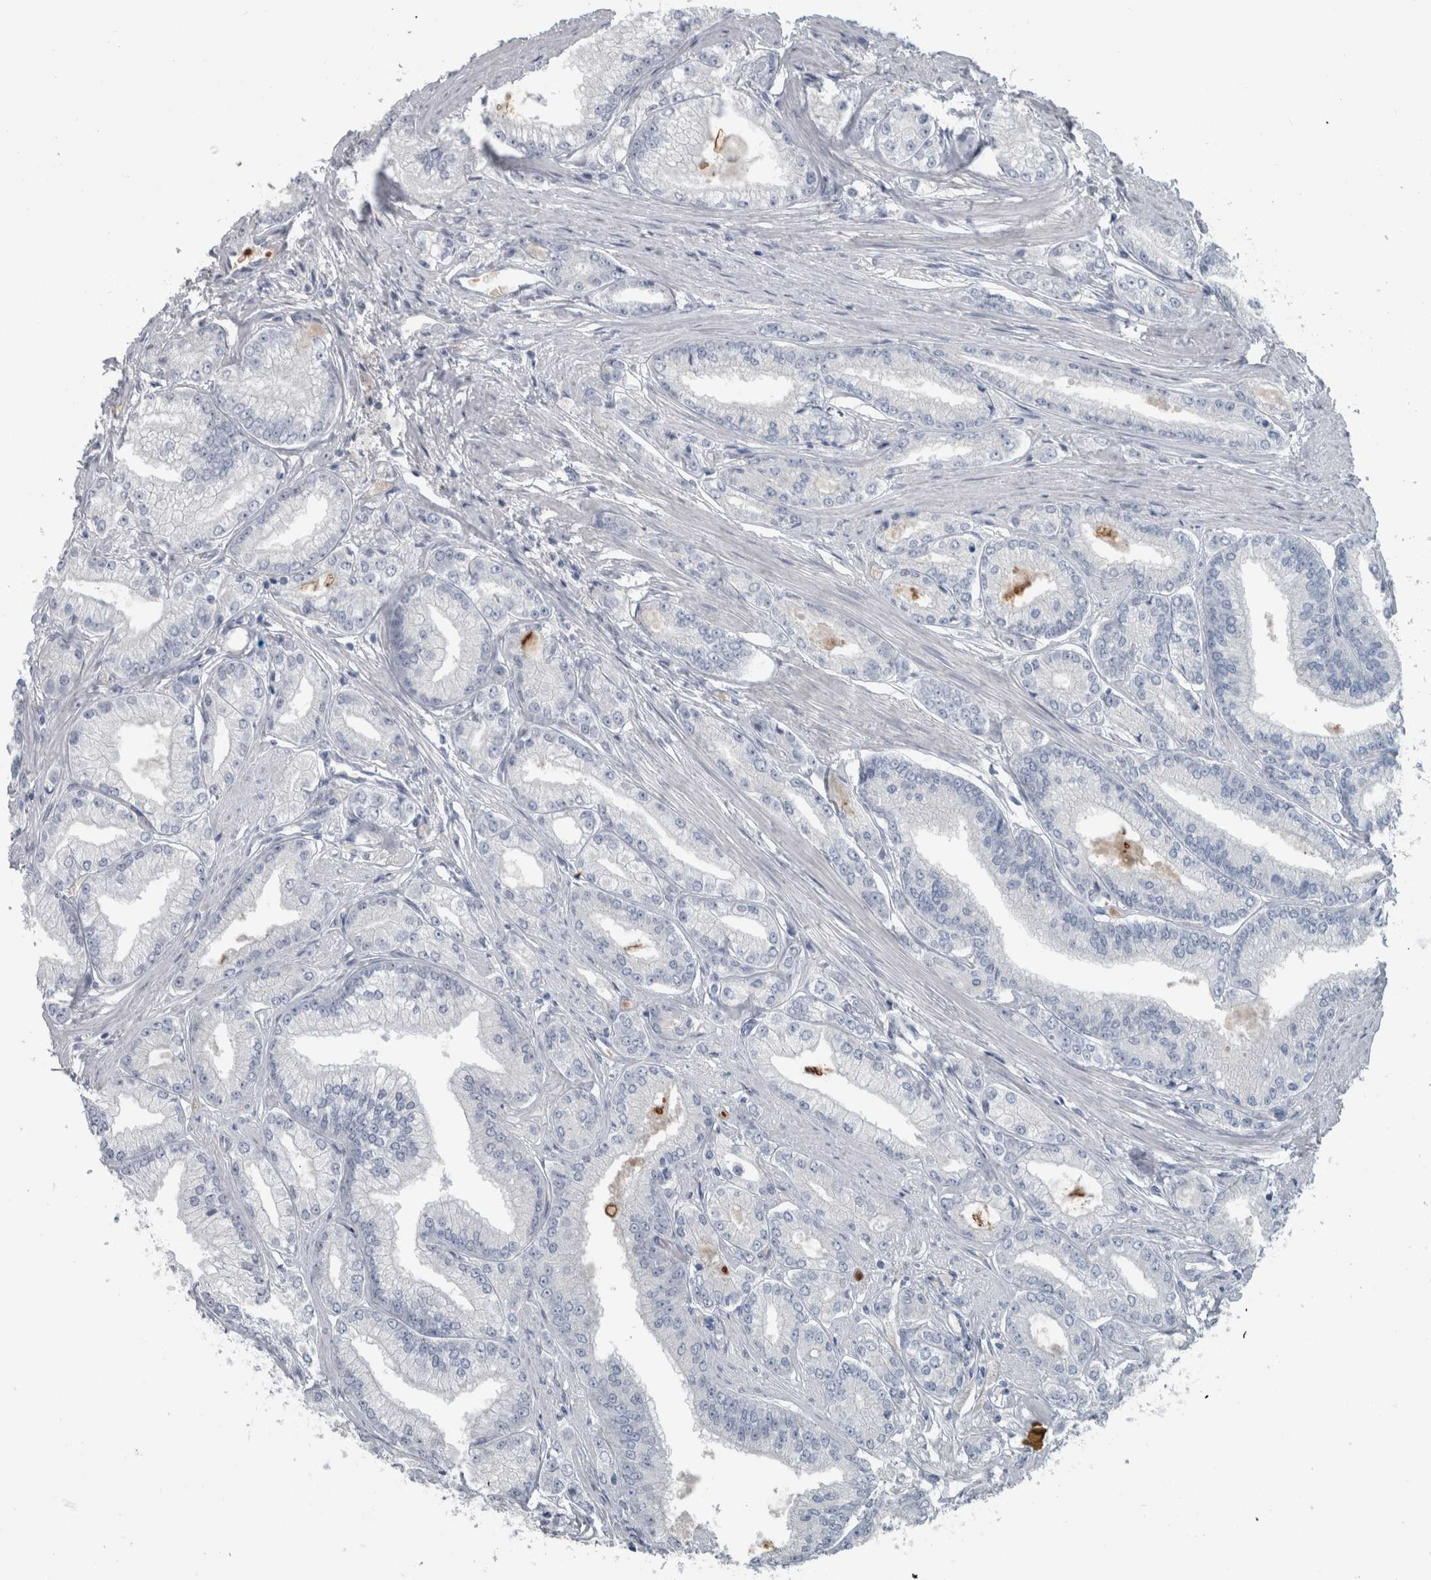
{"staining": {"intensity": "negative", "quantity": "none", "location": "none"}, "tissue": "prostate cancer", "cell_type": "Tumor cells", "image_type": "cancer", "snomed": [{"axis": "morphology", "description": "Adenocarcinoma, Low grade"}, {"axis": "topography", "description": "Prostate"}], "caption": "An image of prostate adenocarcinoma (low-grade) stained for a protein displays no brown staining in tumor cells. (DAB IHC, high magnification).", "gene": "SH3GL2", "patient": {"sex": "male", "age": 52}}